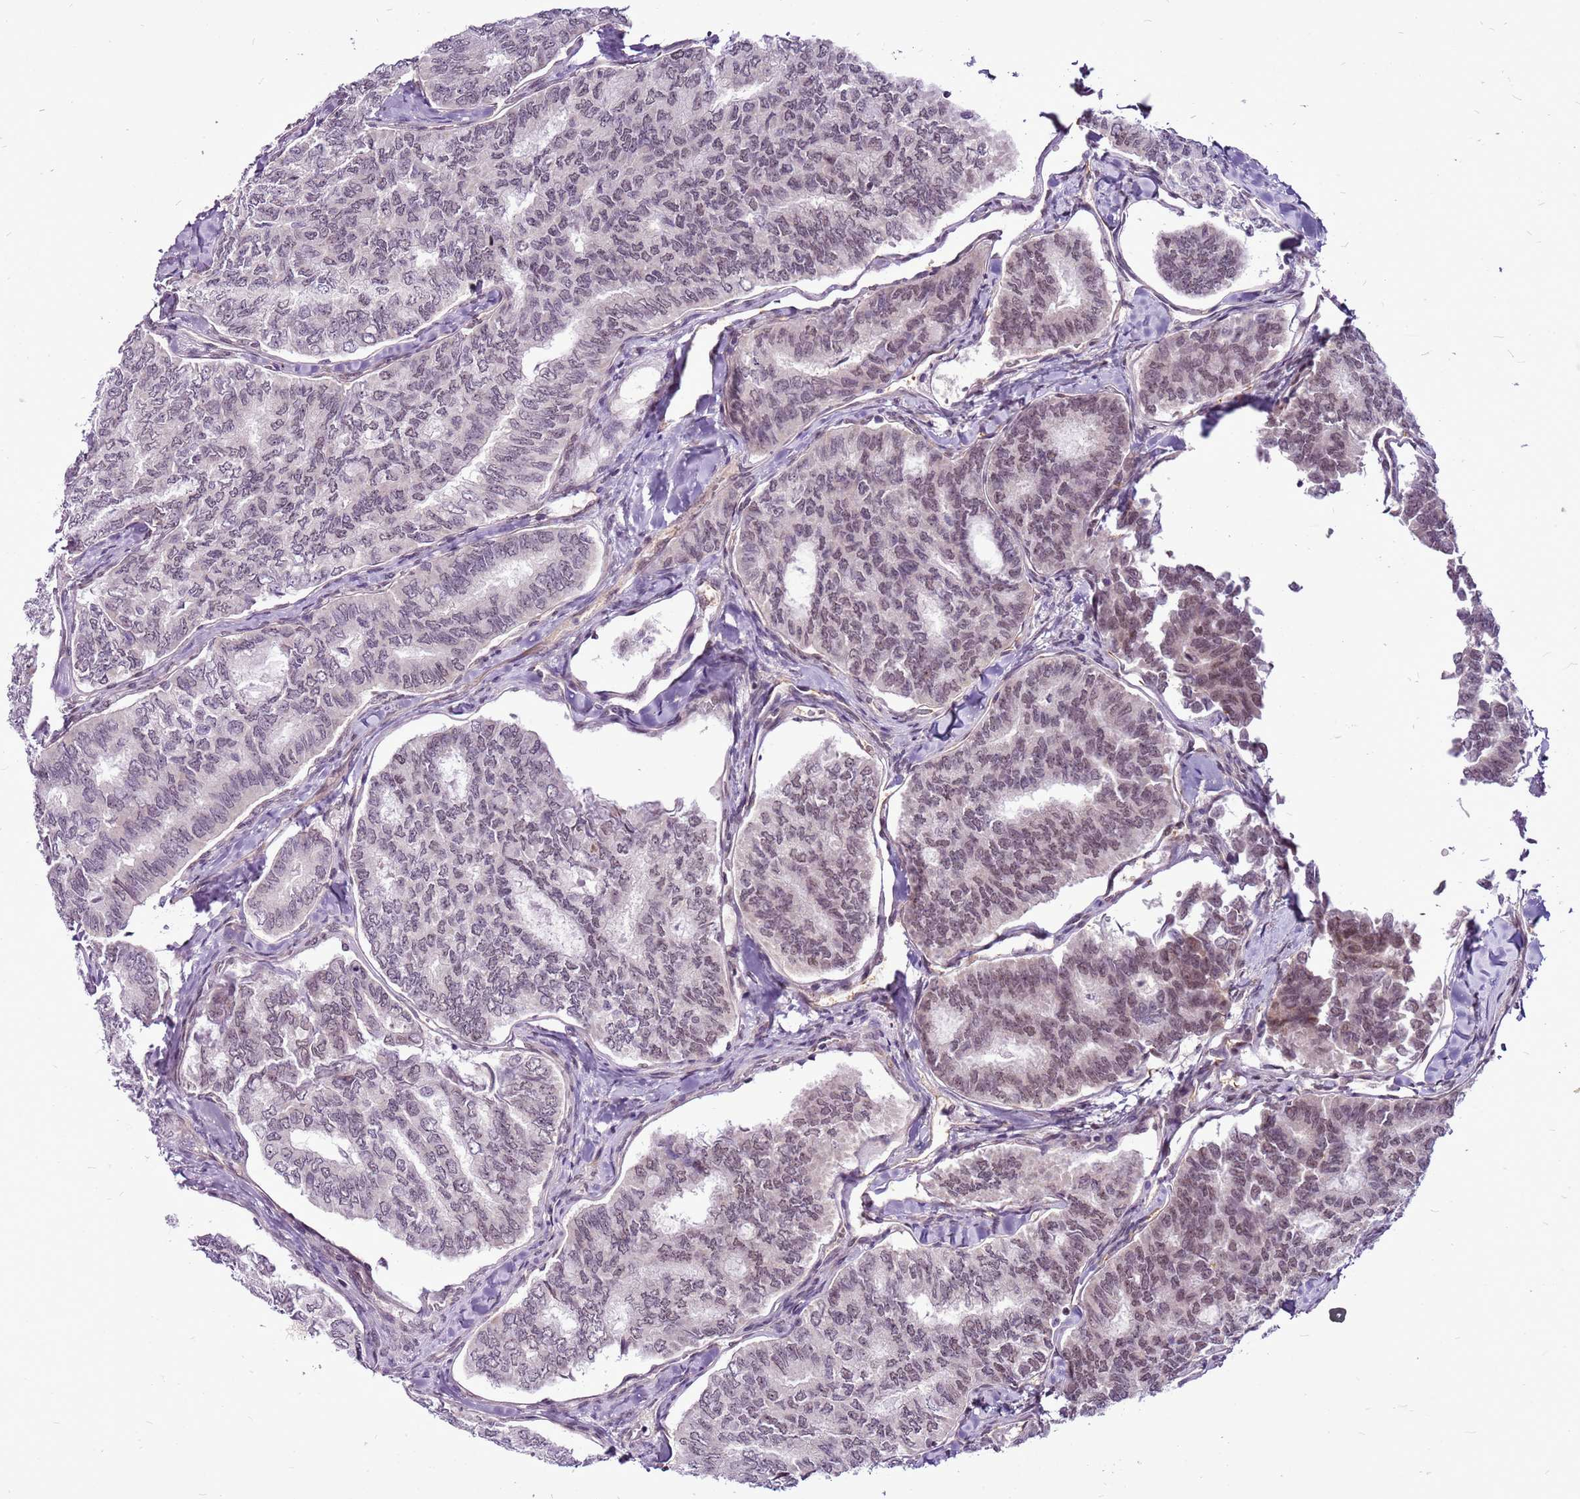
{"staining": {"intensity": "moderate", "quantity": "<25%", "location": "nuclear"}, "tissue": "thyroid cancer", "cell_type": "Tumor cells", "image_type": "cancer", "snomed": [{"axis": "morphology", "description": "Papillary adenocarcinoma, NOS"}, {"axis": "topography", "description": "Thyroid gland"}], "caption": "DAB immunohistochemical staining of human papillary adenocarcinoma (thyroid) displays moderate nuclear protein positivity in approximately <25% of tumor cells. Using DAB (brown) and hematoxylin (blue) stains, captured at high magnification using brightfield microscopy.", "gene": "CCDC166", "patient": {"sex": "female", "age": 35}}